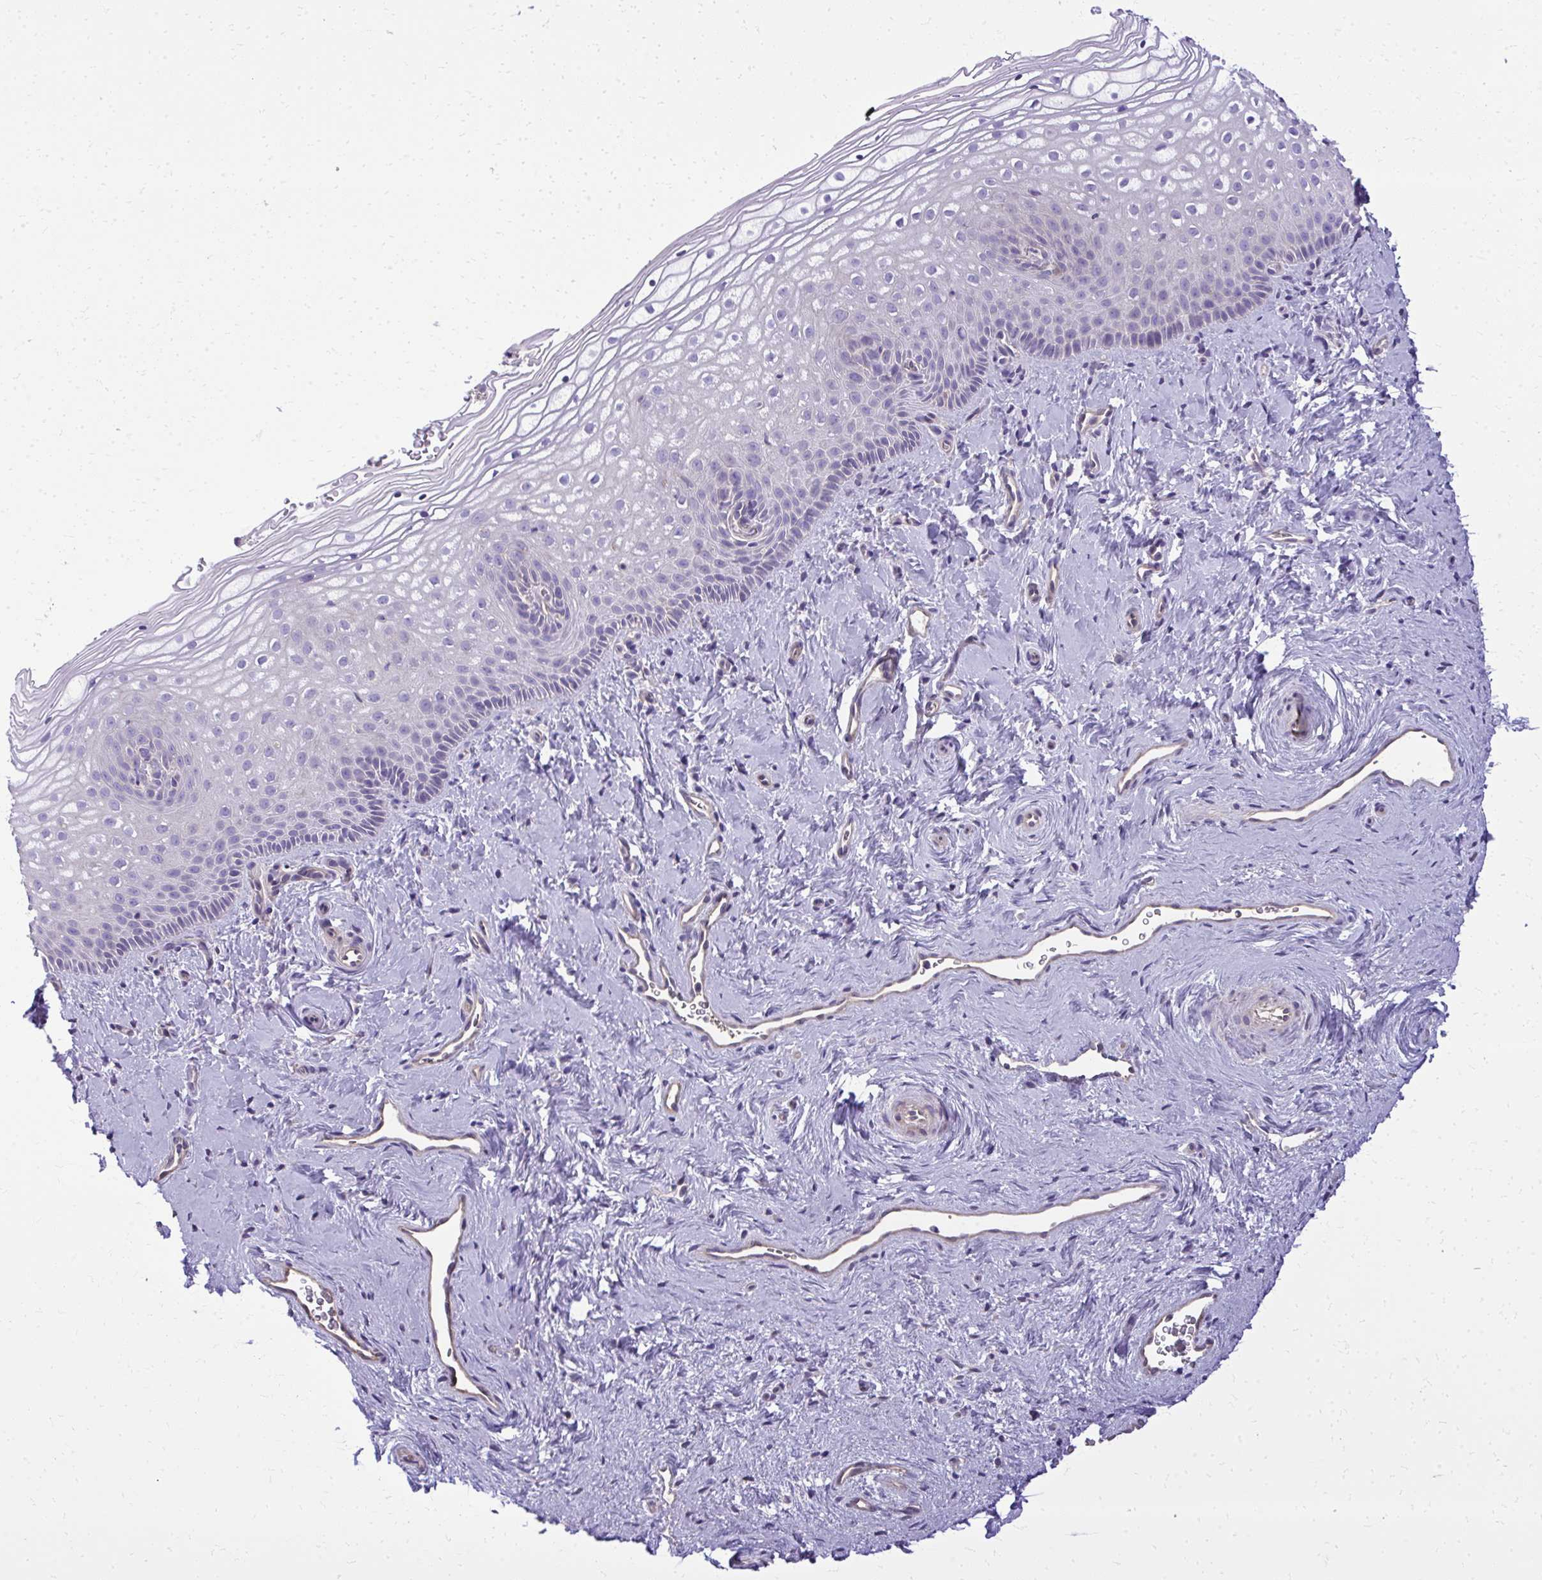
{"staining": {"intensity": "negative", "quantity": "none", "location": "none"}, "tissue": "vagina", "cell_type": "Squamous epithelial cells", "image_type": "normal", "snomed": [{"axis": "morphology", "description": "Normal tissue, NOS"}, {"axis": "topography", "description": "Vagina"}], "caption": "Squamous epithelial cells are negative for protein expression in unremarkable human vagina. Brightfield microscopy of immunohistochemistry stained with DAB (3,3'-diaminobenzidine) (brown) and hematoxylin (blue), captured at high magnification.", "gene": "RUNDC3B", "patient": {"sex": "female", "age": 51}}